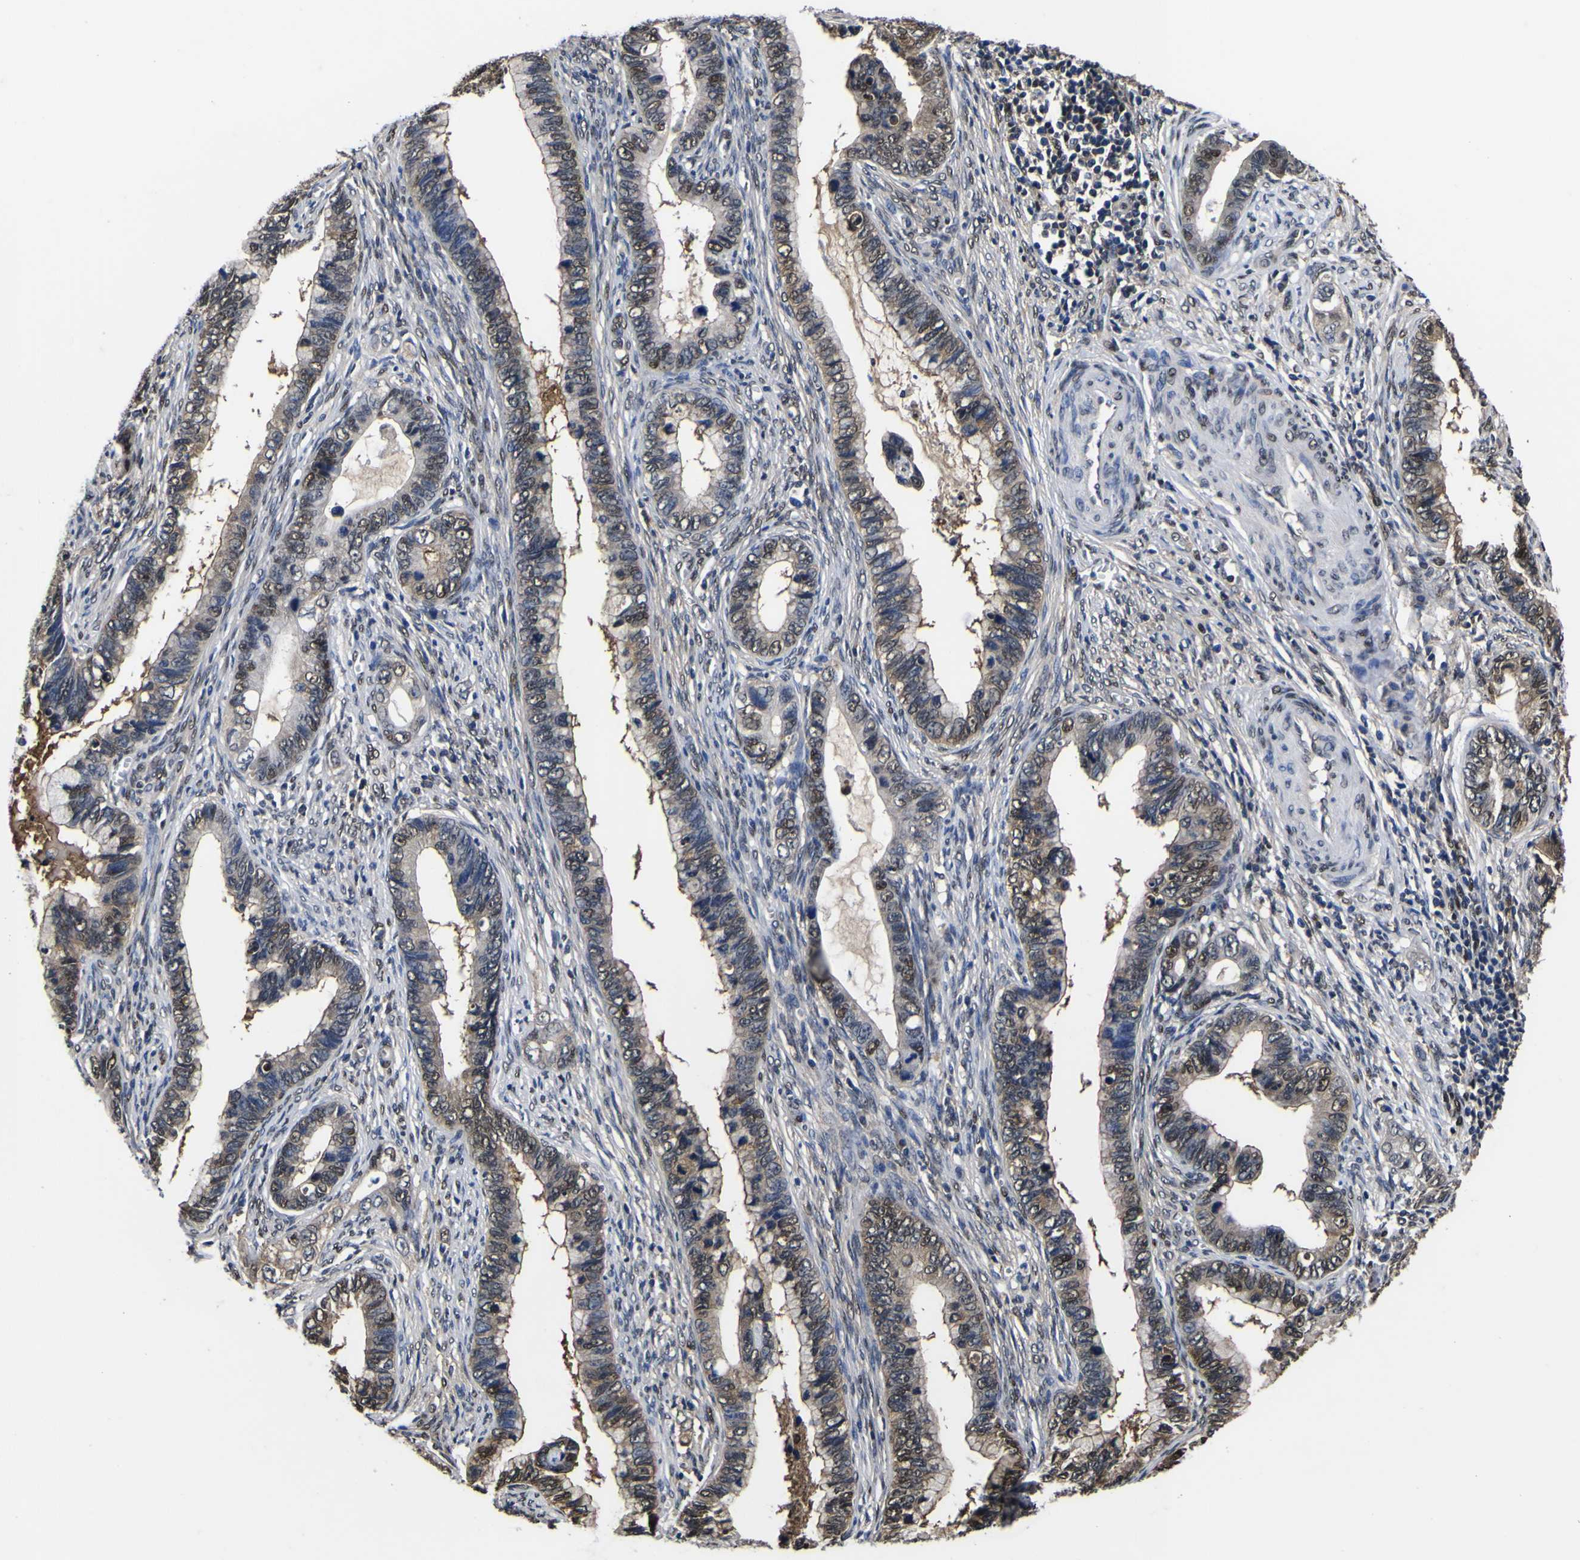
{"staining": {"intensity": "weak", "quantity": ">75%", "location": "cytoplasmic/membranous,nuclear"}, "tissue": "cervical cancer", "cell_type": "Tumor cells", "image_type": "cancer", "snomed": [{"axis": "morphology", "description": "Adenocarcinoma, NOS"}, {"axis": "topography", "description": "Cervix"}], "caption": "DAB immunohistochemical staining of adenocarcinoma (cervical) demonstrates weak cytoplasmic/membranous and nuclear protein expression in approximately >75% of tumor cells.", "gene": "FAM110B", "patient": {"sex": "female", "age": 44}}